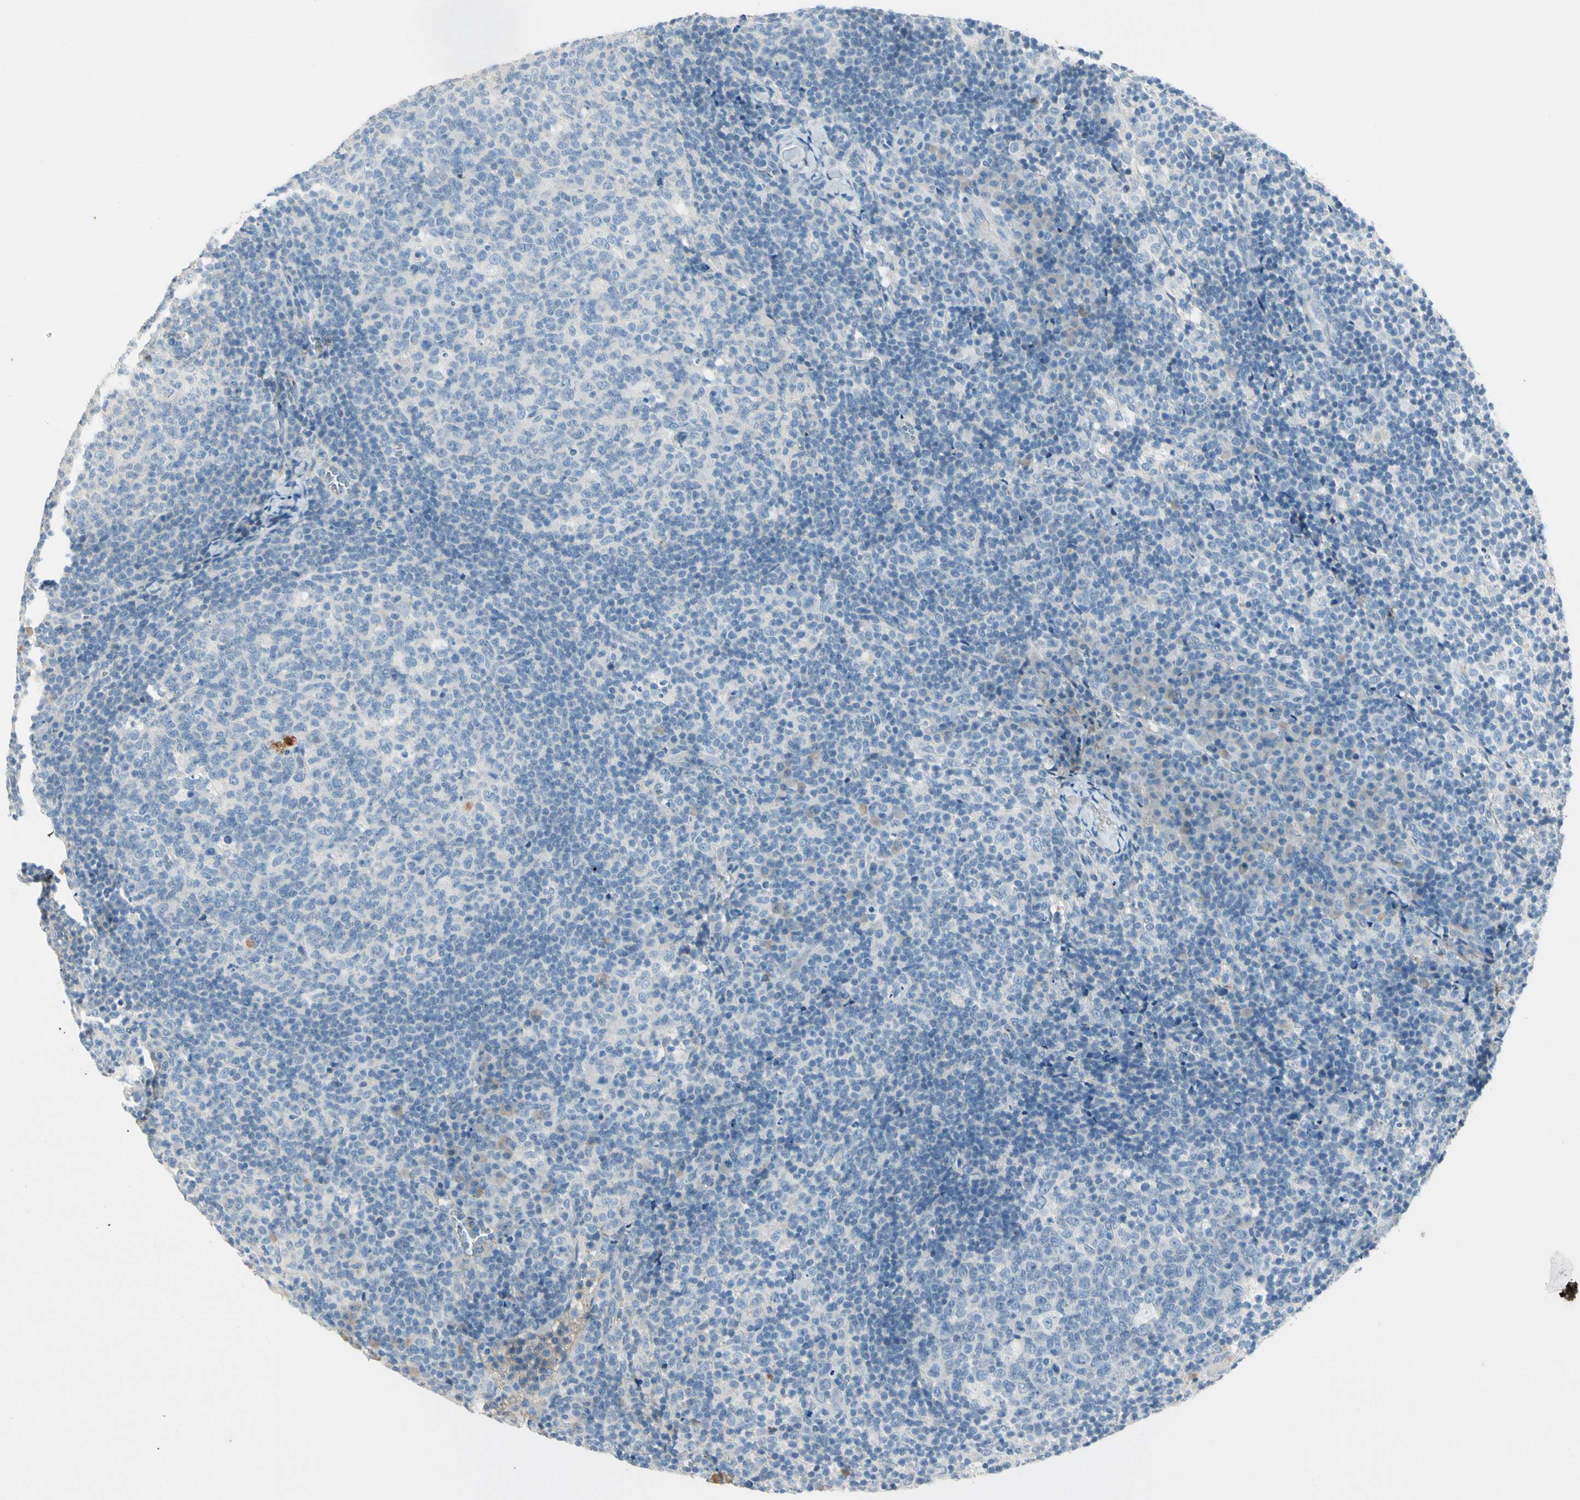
{"staining": {"intensity": "negative", "quantity": "none", "location": "none"}, "tissue": "lymph node", "cell_type": "Germinal center cells", "image_type": "normal", "snomed": [{"axis": "morphology", "description": "Normal tissue, NOS"}, {"axis": "morphology", "description": "Inflammation, NOS"}, {"axis": "topography", "description": "Lymph node"}], "caption": "Immunohistochemistry histopathology image of normal lymph node: lymph node stained with DAB demonstrates no significant protein staining in germinal center cells.", "gene": "SERPIND1", "patient": {"sex": "male", "age": 55}}